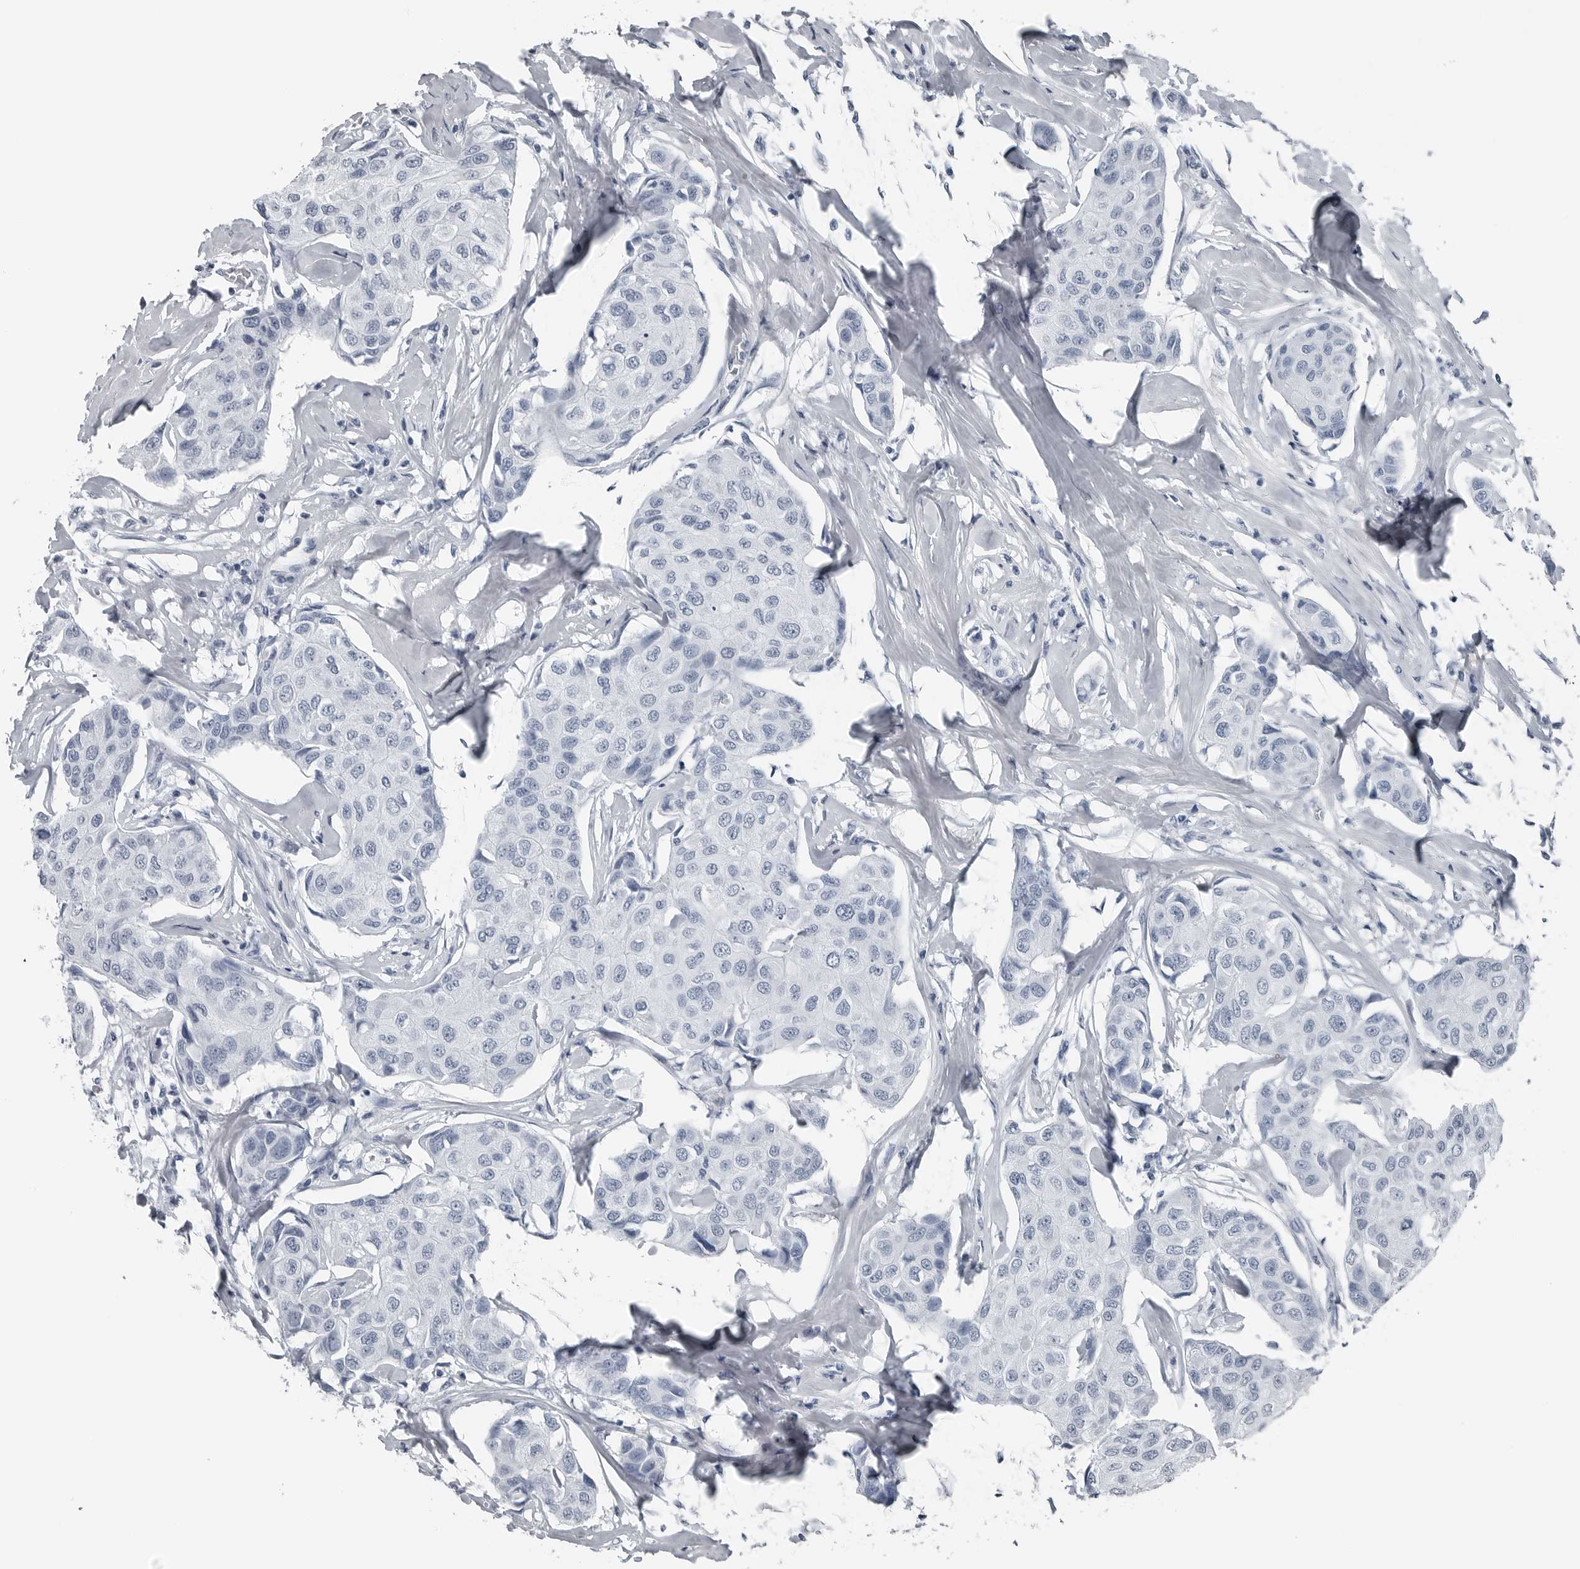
{"staining": {"intensity": "negative", "quantity": "none", "location": "none"}, "tissue": "breast cancer", "cell_type": "Tumor cells", "image_type": "cancer", "snomed": [{"axis": "morphology", "description": "Duct carcinoma"}, {"axis": "topography", "description": "Breast"}], "caption": "This is an immunohistochemistry (IHC) image of breast infiltrating ductal carcinoma. There is no positivity in tumor cells.", "gene": "SPINK1", "patient": {"sex": "female", "age": 80}}